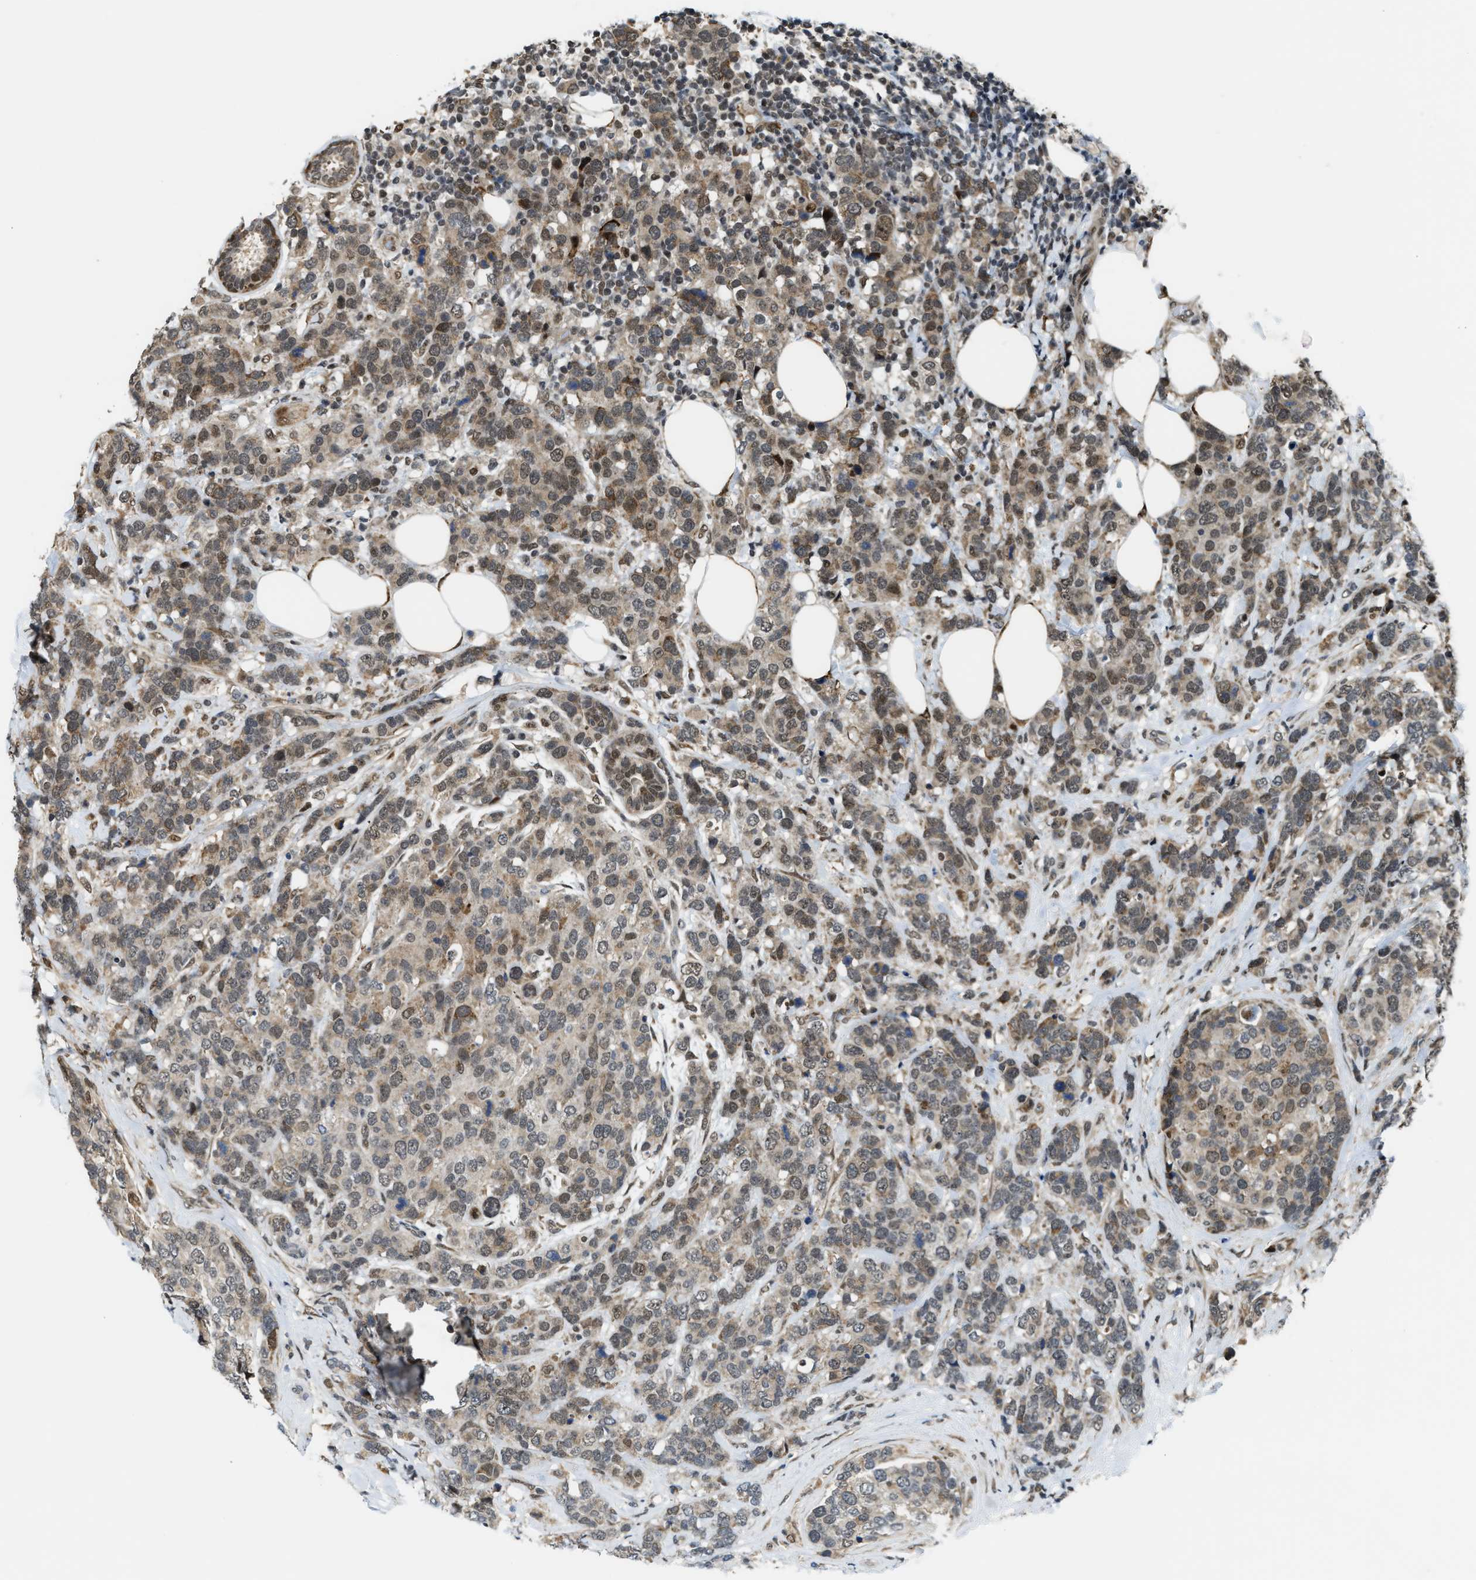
{"staining": {"intensity": "weak", "quantity": ">75%", "location": "cytoplasmic/membranous,nuclear"}, "tissue": "breast cancer", "cell_type": "Tumor cells", "image_type": "cancer", "snomed": [{"axis": "morphology", "description": "Lobular carcinoma"}, {"axis": "topography", "description": "Breast"}], "caption": "Protein analysis of breast cancer tissue displays weak cytoplasmic/membranous and nuclear staining in approximately >75% of tumor cells.", "gene": "ZNF250", "patient": {"sex": "female", "age": 59}}